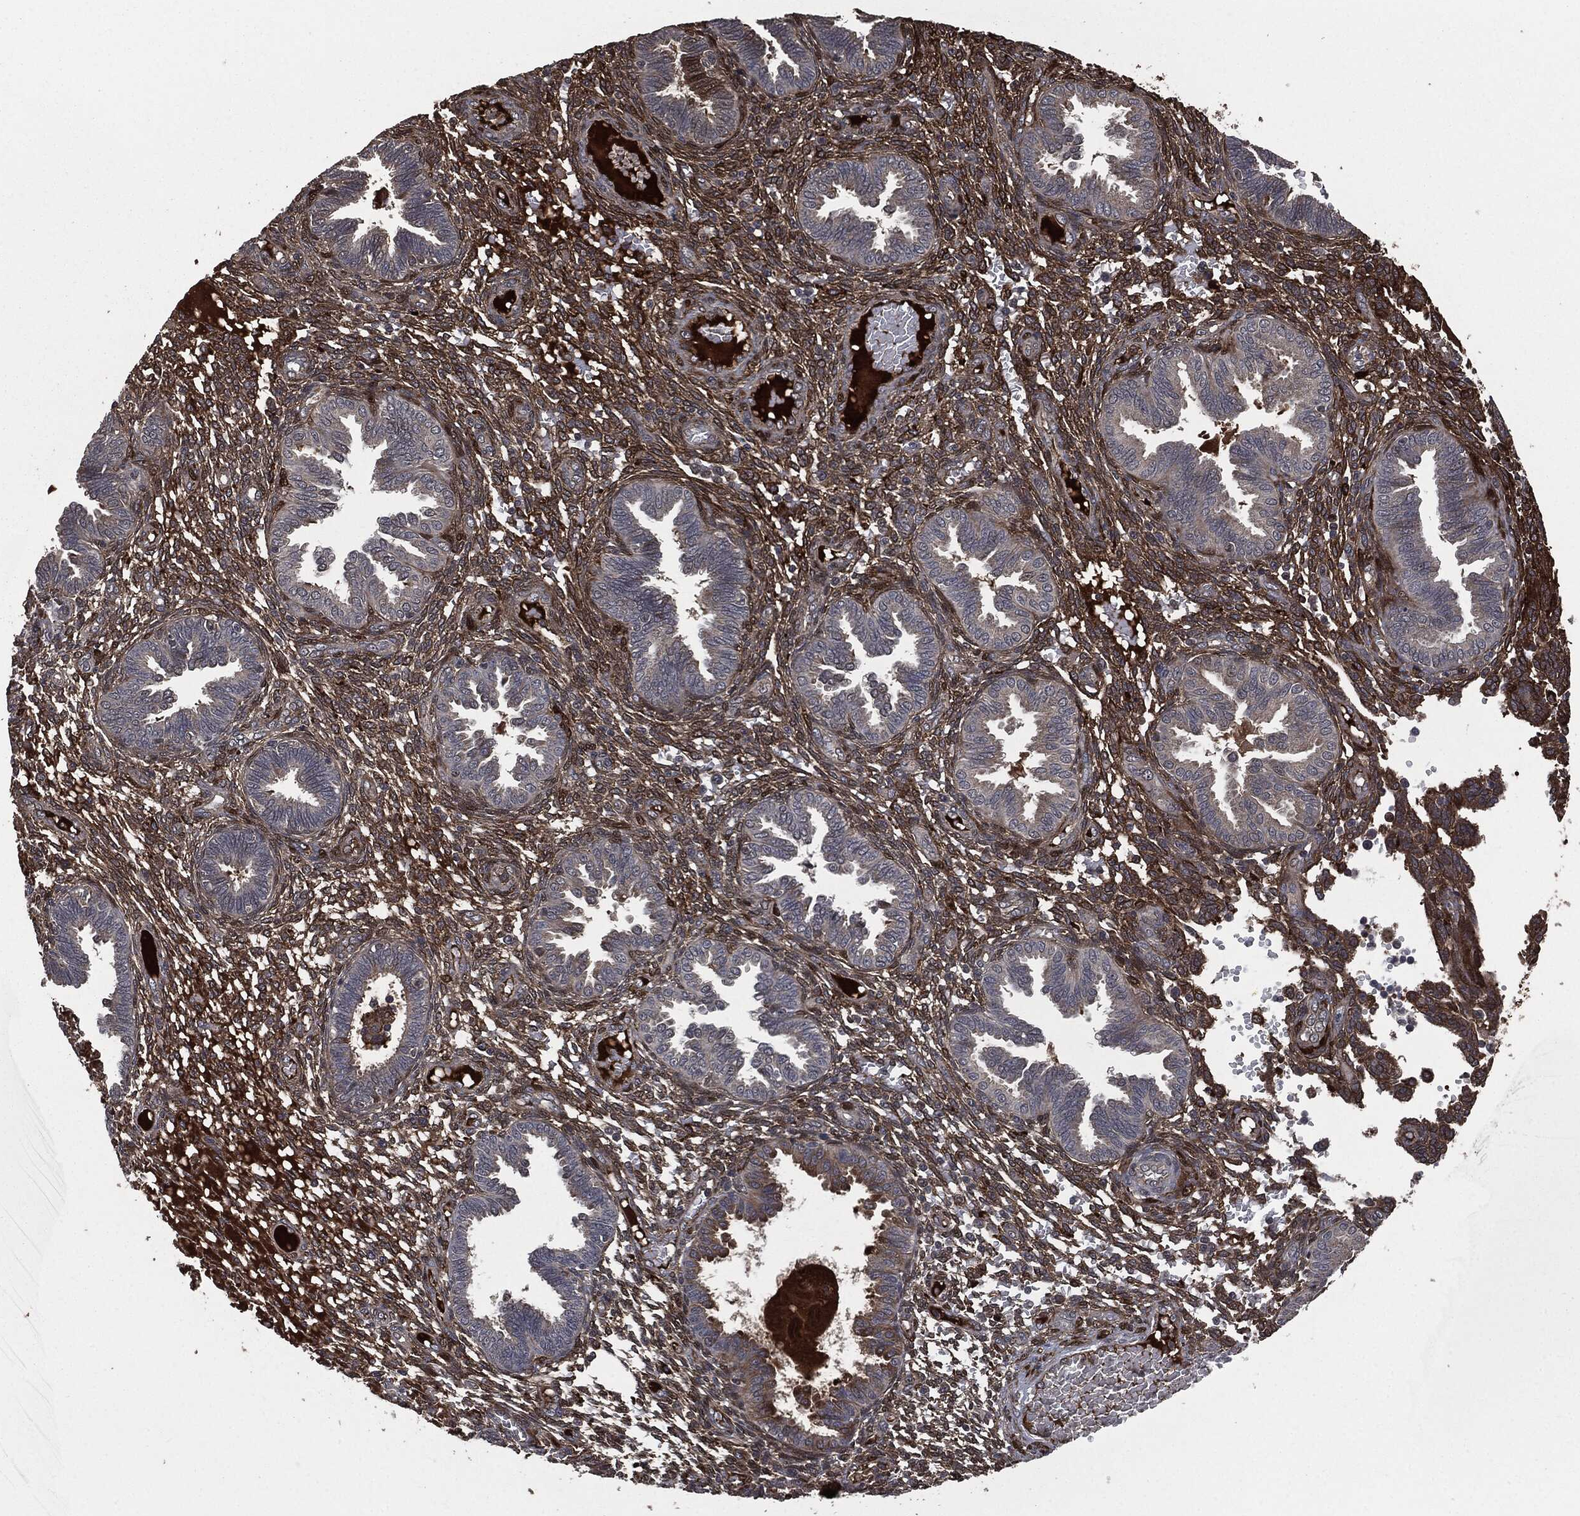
{"staining": {"intensity": "moderate", "quantity": "25%-75%", "location": "cytoplasmic/membranous"}, "tissue": "endometrium", "cell_type": "Cells in endometrial stroma", "image_type": "normal", "snomed": [{"axis": "morphology", "description": "Normal tissue, NOS"}, {"axis": "topography", "description": "Endometrium"}], "caption": "A medium amount of moderate cytoplasmic/membranous positivity is present in approximately 25%-75% of cells in endometrial stroma in normal endometrium. Nuclei are stained in blue.", "gene": "CRABP2", "patient": {"sex": "female", "age": 42}}